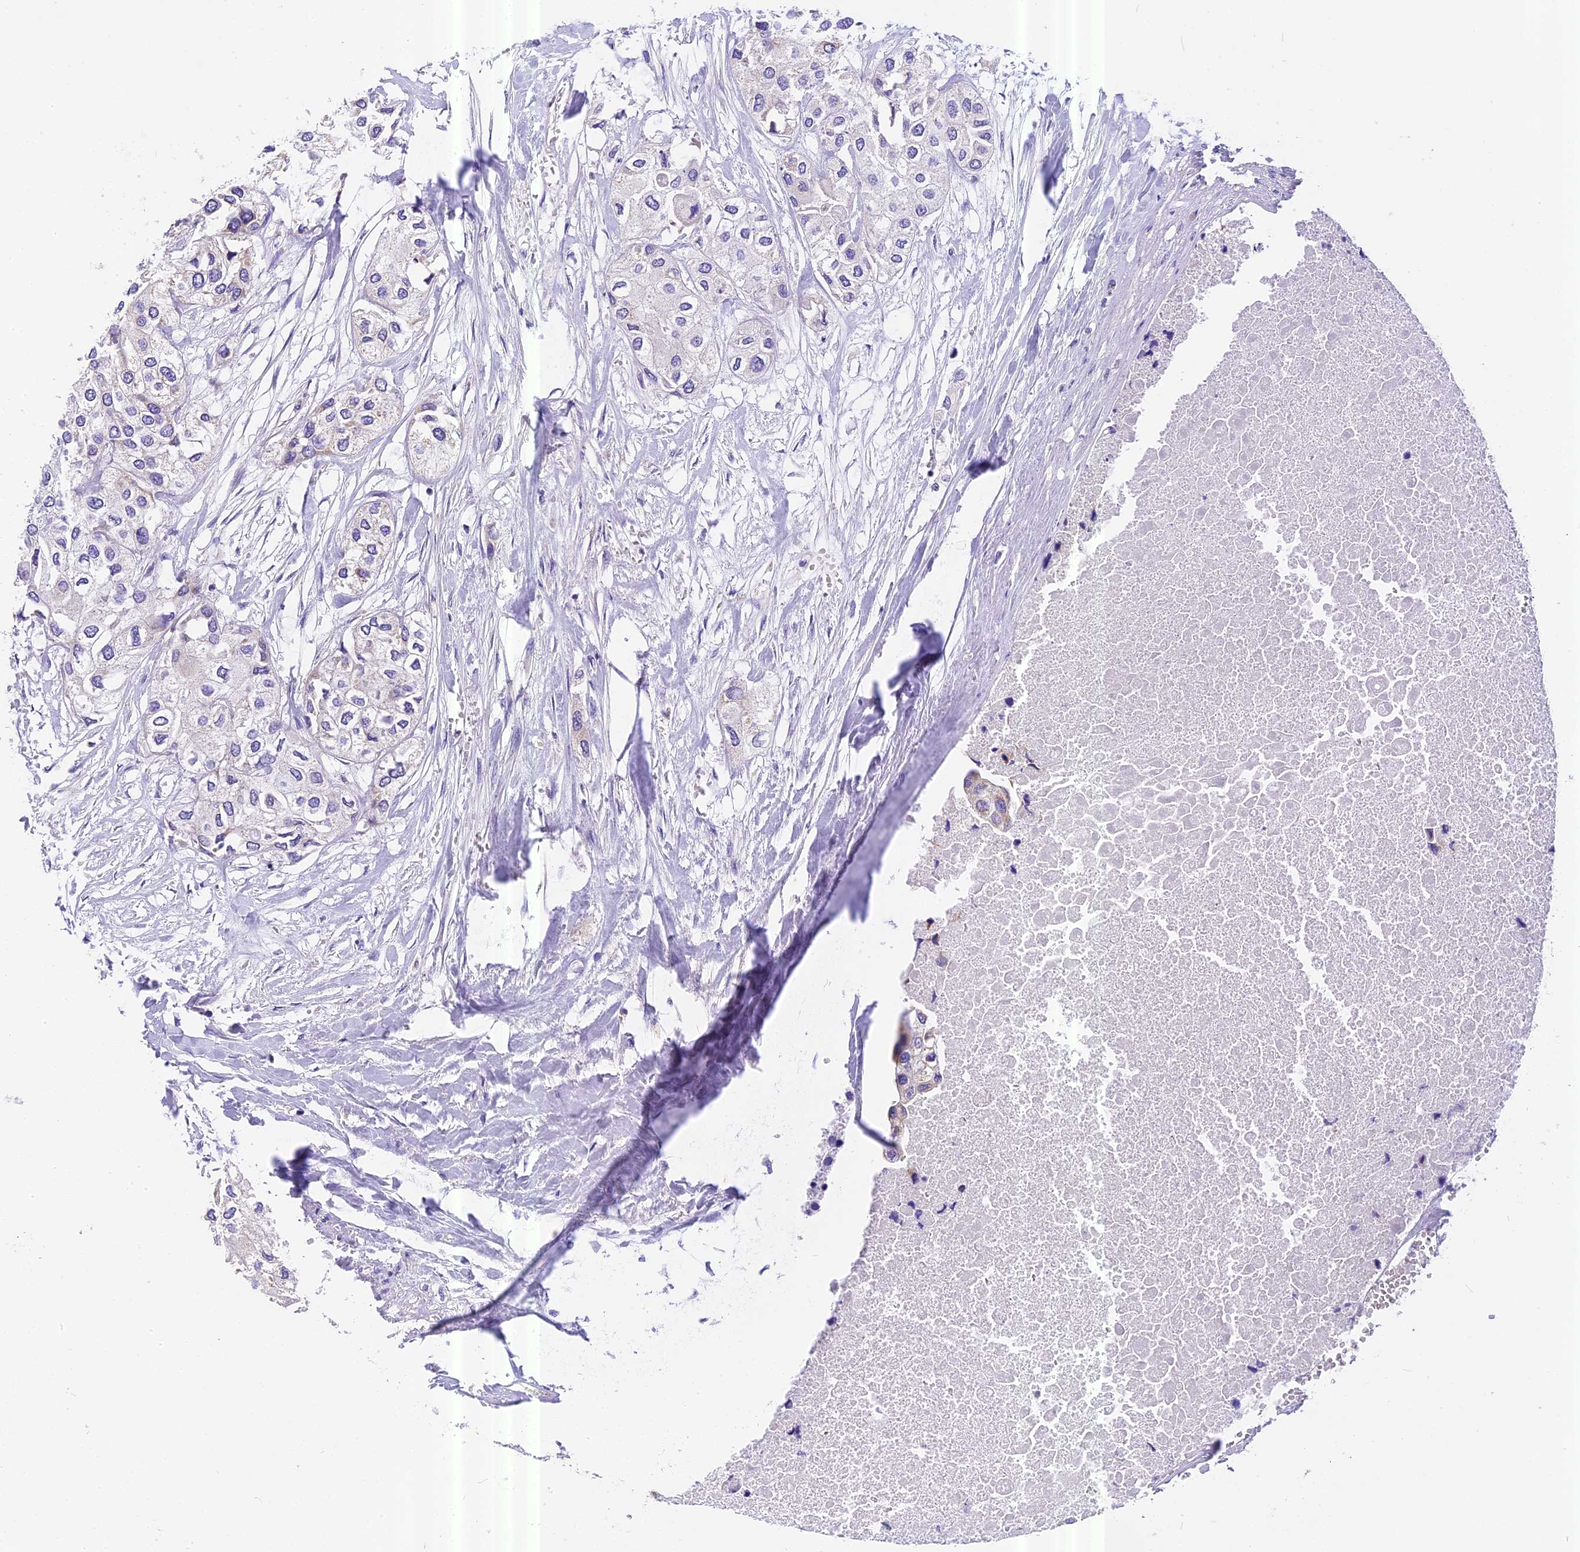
{"staining": {"intensity": "negative", "quantity": "none", "location": "none"}, "tissue": "urothelial cancer", "cell_type": "Tumor cells", "image_type": "cancer", "snomed": [{"axis": "morphology", "description": "Urothelial carcinoma, High grade"}, {"axis": "topography", "description": "Urinary bladder"}], "caption": "This image is of urothelial cancer stained with immunohistochemistry to label a protein in brown with the nuclei are counter-stained blue. There is no expression in tumor cells.", "gene": "MGME1", "patient": {"sex": "male", "age": 64}}